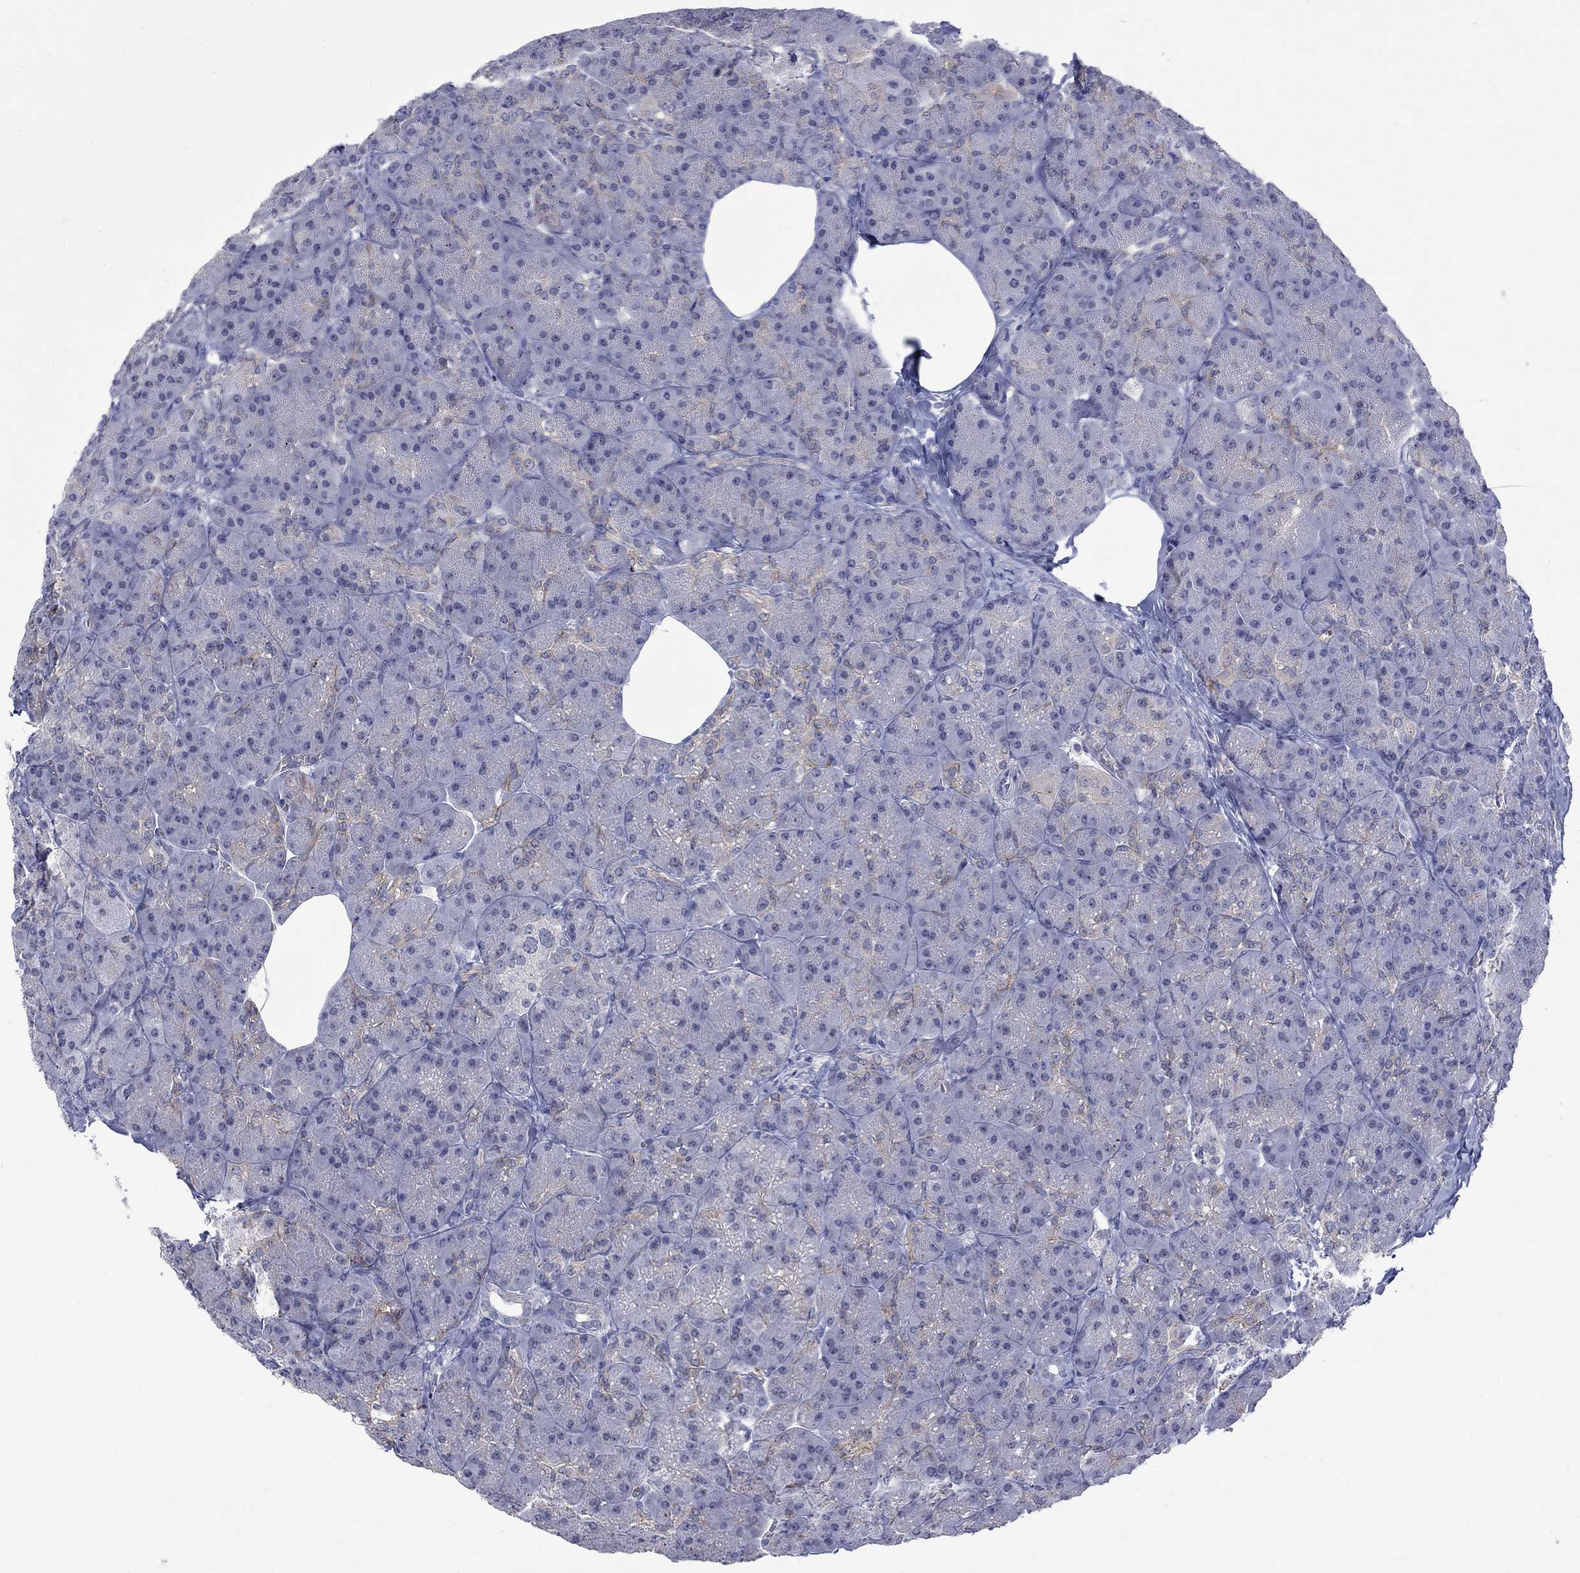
{"staining": {"intensity": "weak", "quantity": "<25%", "location": "cytoplasmic/membranous"}, "tissue": "pancreas", "cell_type": "Exocrine glandular cells", "image_type": "normal", "snomed": [{"axis": "morphology", "description": "Normal tissue, NOS"}, {"axis": "topography", "description": "Pancreas"}], "caption": "This is a micrograph of immunohistochemistry staining of benign pancreas, which shows no positivity in exocrine glandular cells. The staining is performed using DAB (3,3'-diaminobenzidine) brown chromogen with nuclei counter-stained in using hematoxylin.", "gene": "NSMF", "patient": {"sex": "male", "age": 57}}